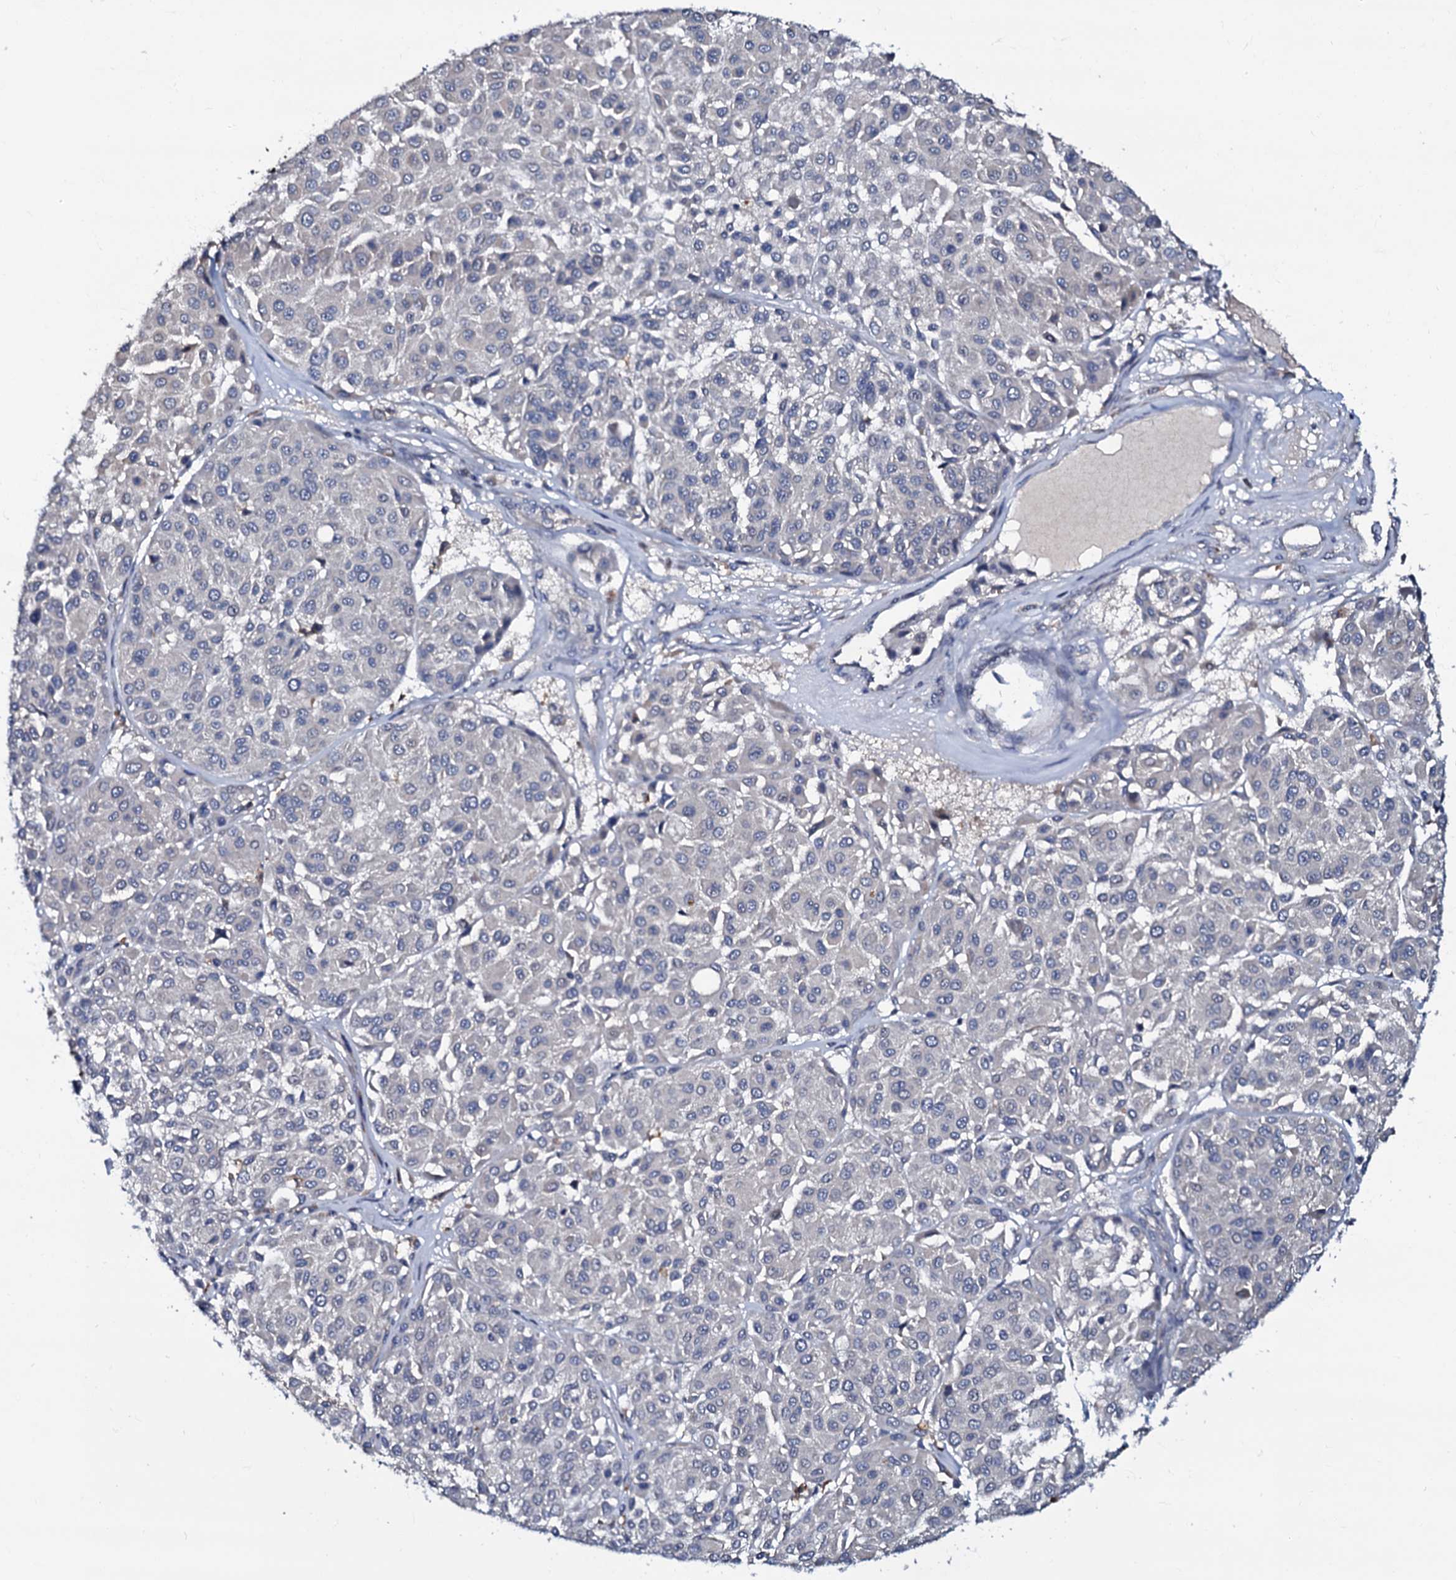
{"staining": {"intensity": "negative", "quantity": "none", "location": "none"}, "tissue": "melanoma", "cell_type": "Tumor cells", "image_type": "cancer", "snomed": [{"axis": "morphology", "description": "Malignant melanoma, Metastatic site"}, {"axis": "topography", "description": "Soft tissue"}], "caption": "The photomicrograph demonstrates no significant expression in tumor cells of melanoma.", "gene": "CPNE2", "patient": {"sex": "male", "age": 41}}